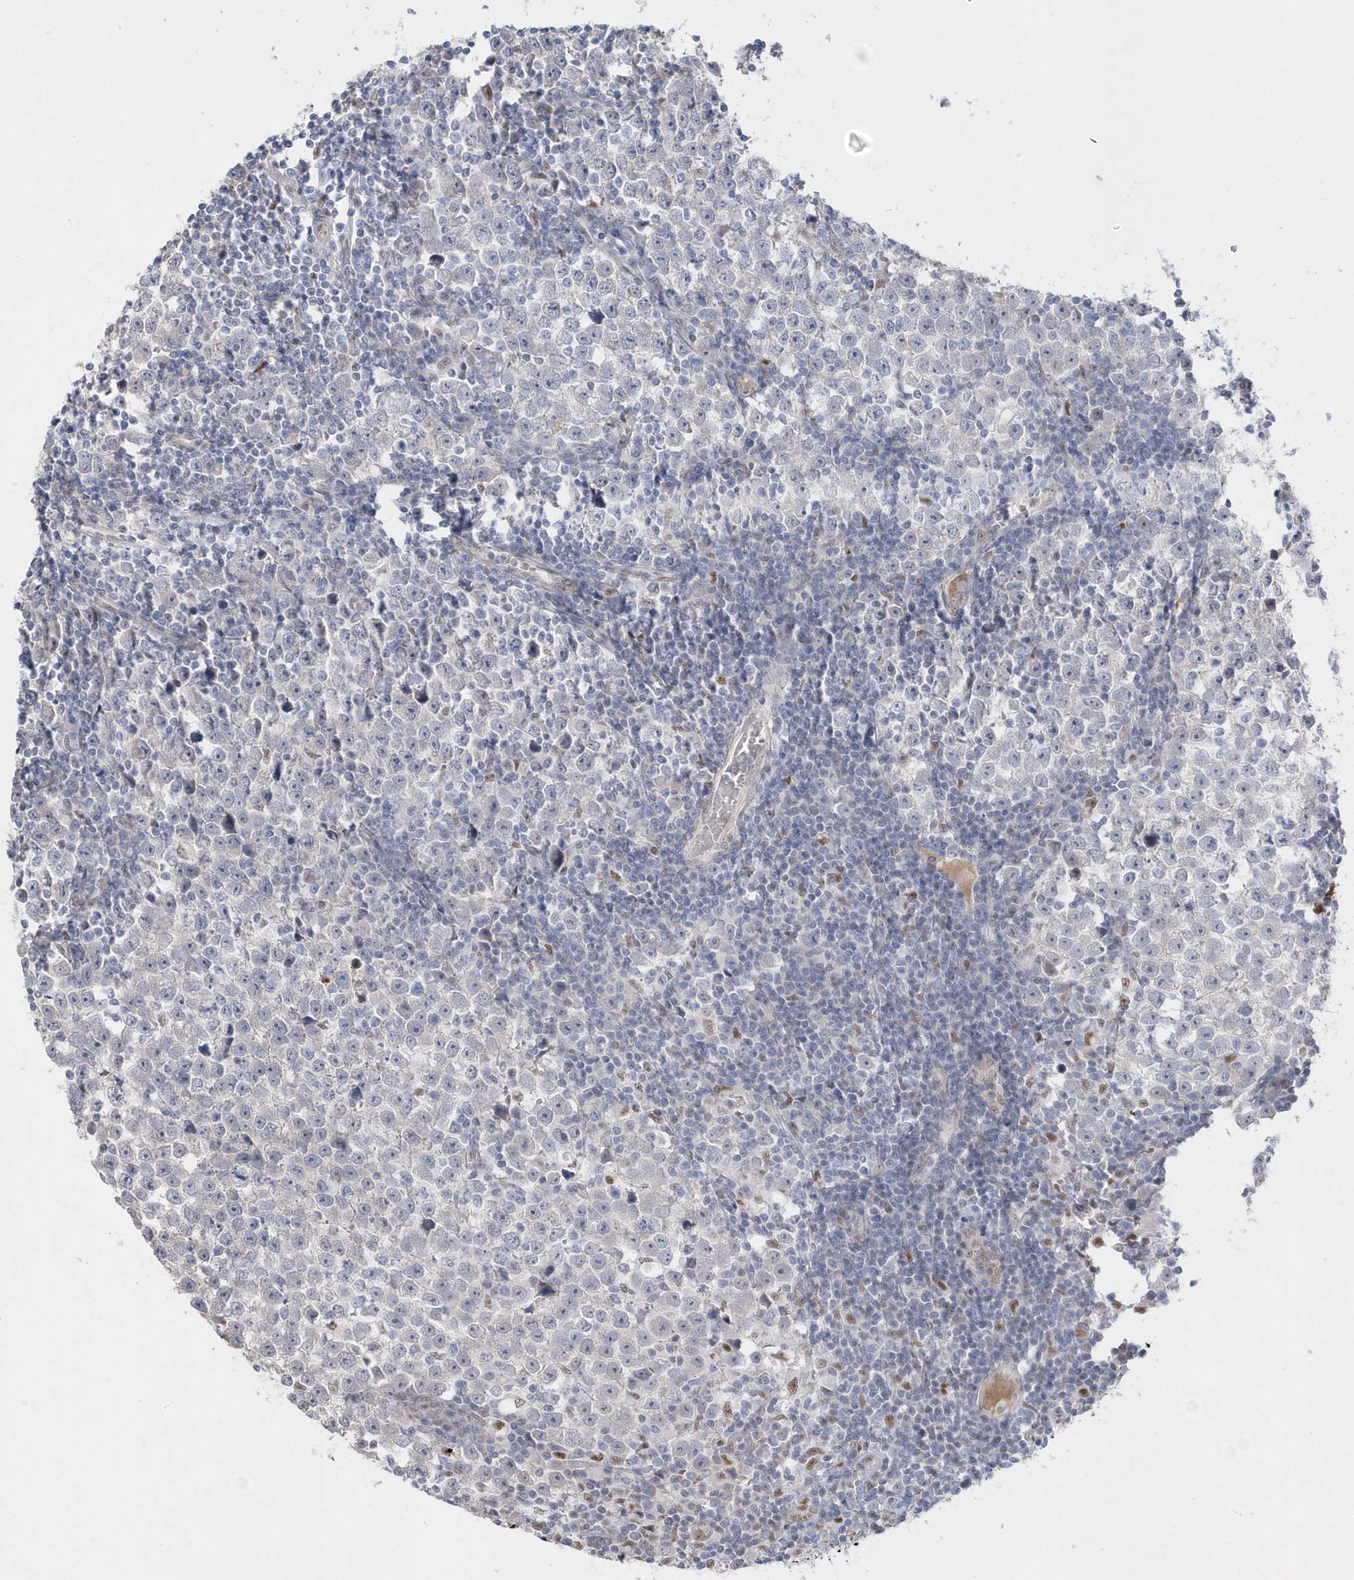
{"staining": {"intensity": "negative", "quantity": "none", "location": "none"}, "tissue": "testis cancer", "cell_type": "Tumor cells", "image_type": "cancer", "snomed": [{"axis": "morphology", "description": "Normal tissue, NOS"}, {"axis": "morphology", "description": "Seminoma, NOS"}, {"axis": "topography", "description": "Testis"}], "caption": "High magnification brightfield microscopy of testis cancer stained with DAB (3,3'-diaminobenzidine) (brown) and counterstained with hematoxylin (blue): tumor cells show no significant expression.", "gene": "GTPBP6", "patient": {"sex": "male", "age": 43}}